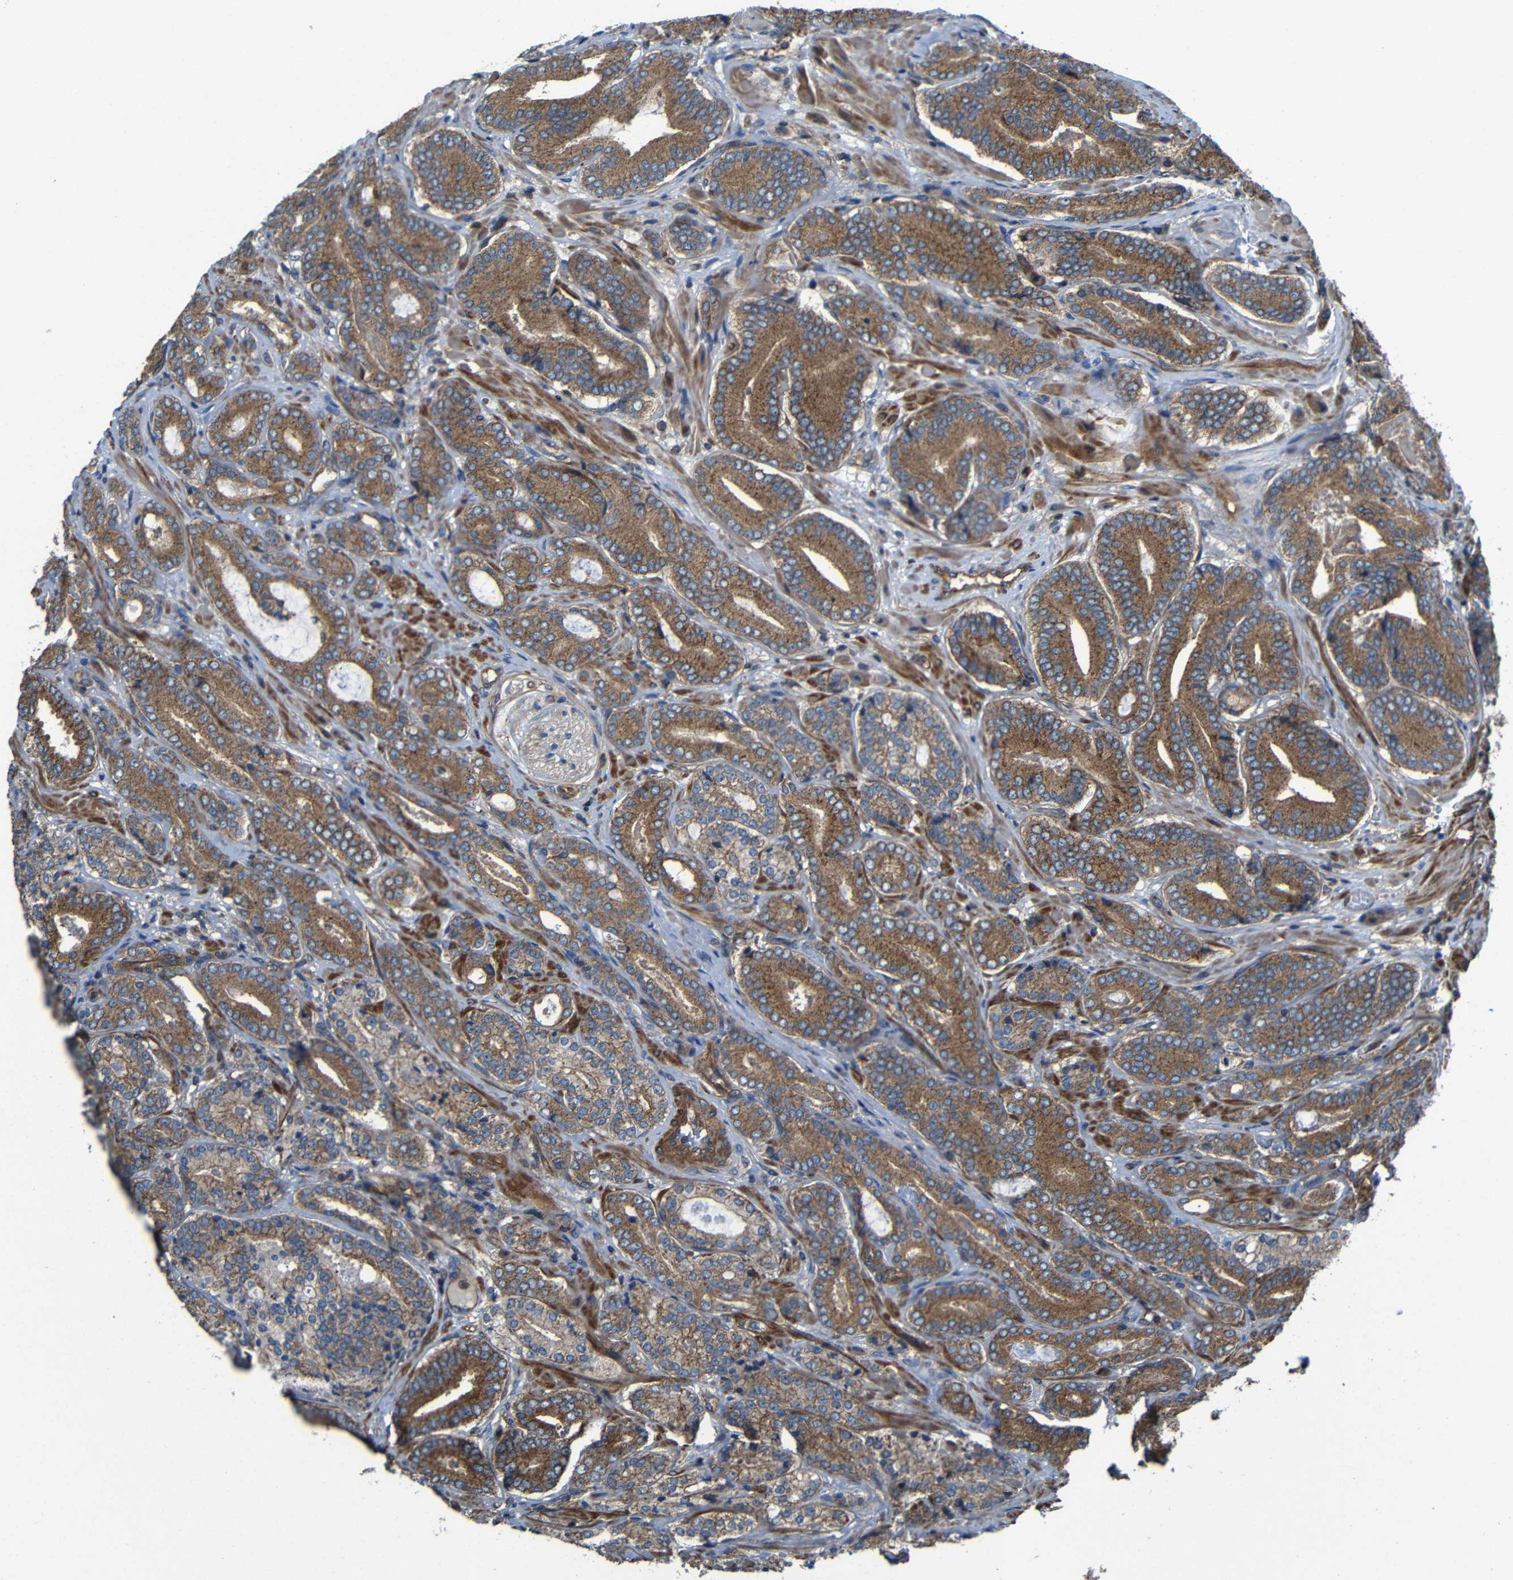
{"staining": {"intensity": "moderate", "quantity": ">75%", "location": "cytoplasmic/membranous"}, "tissue": "prostate cancer", "cell_type": "Tumor cells", "image_type": "cancer", "snomed": [{"axis": "morphology", "description": "Adenocarcinoma, High grade"}, {"axis": "topography", "description": "Prostate"}], "caption": "Moderate cytoplasmic/membranous positivity is present in approximately >75% of tumor cells in adenocarcinoma (high-grade) (prostate).", "gene": "PTCH1", "patient": {"sex": "male", "age": 61}}